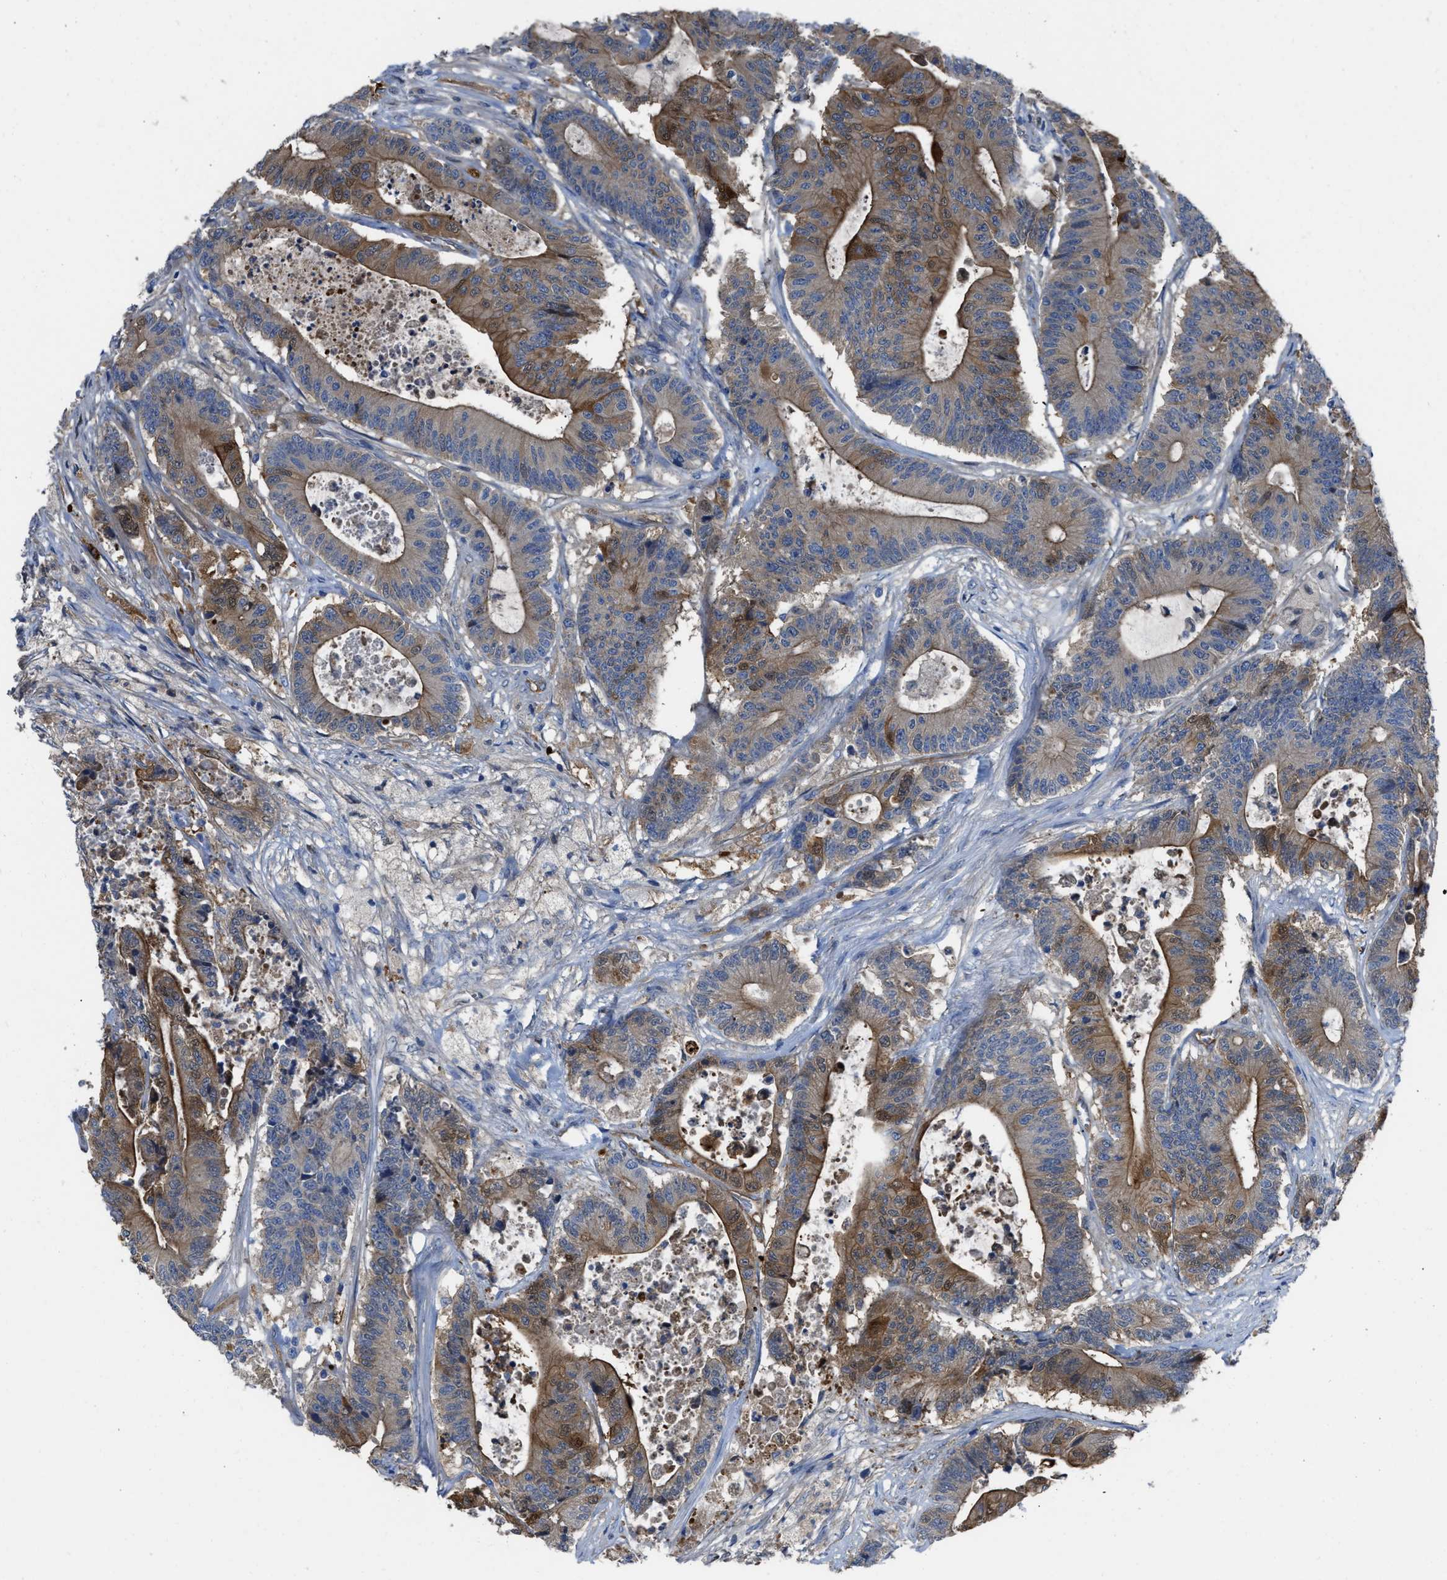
{"staining": {"intensity": "moderate", "quantity": "25%-75%", "location": "cytoplasmic/membranous"}, "tissue": "colorectal cancer", "cell_type": "Tumor cells", "image_type": "cancer", "snomed": [{"axis": "morphology", "description": "Adenocarcinoma, NOS"}, {"axis": "topography", "description": "Colon"}], "caption": "Adenocarcinoma (colorectal) was stained to show a protein in brown. There is medium levels of moderate cytoplasmic/membranous positivity in about 25%-75% of tumor cells.", "gene": "TRIOBP", "patient": {"sex": "female", "age": 84}}